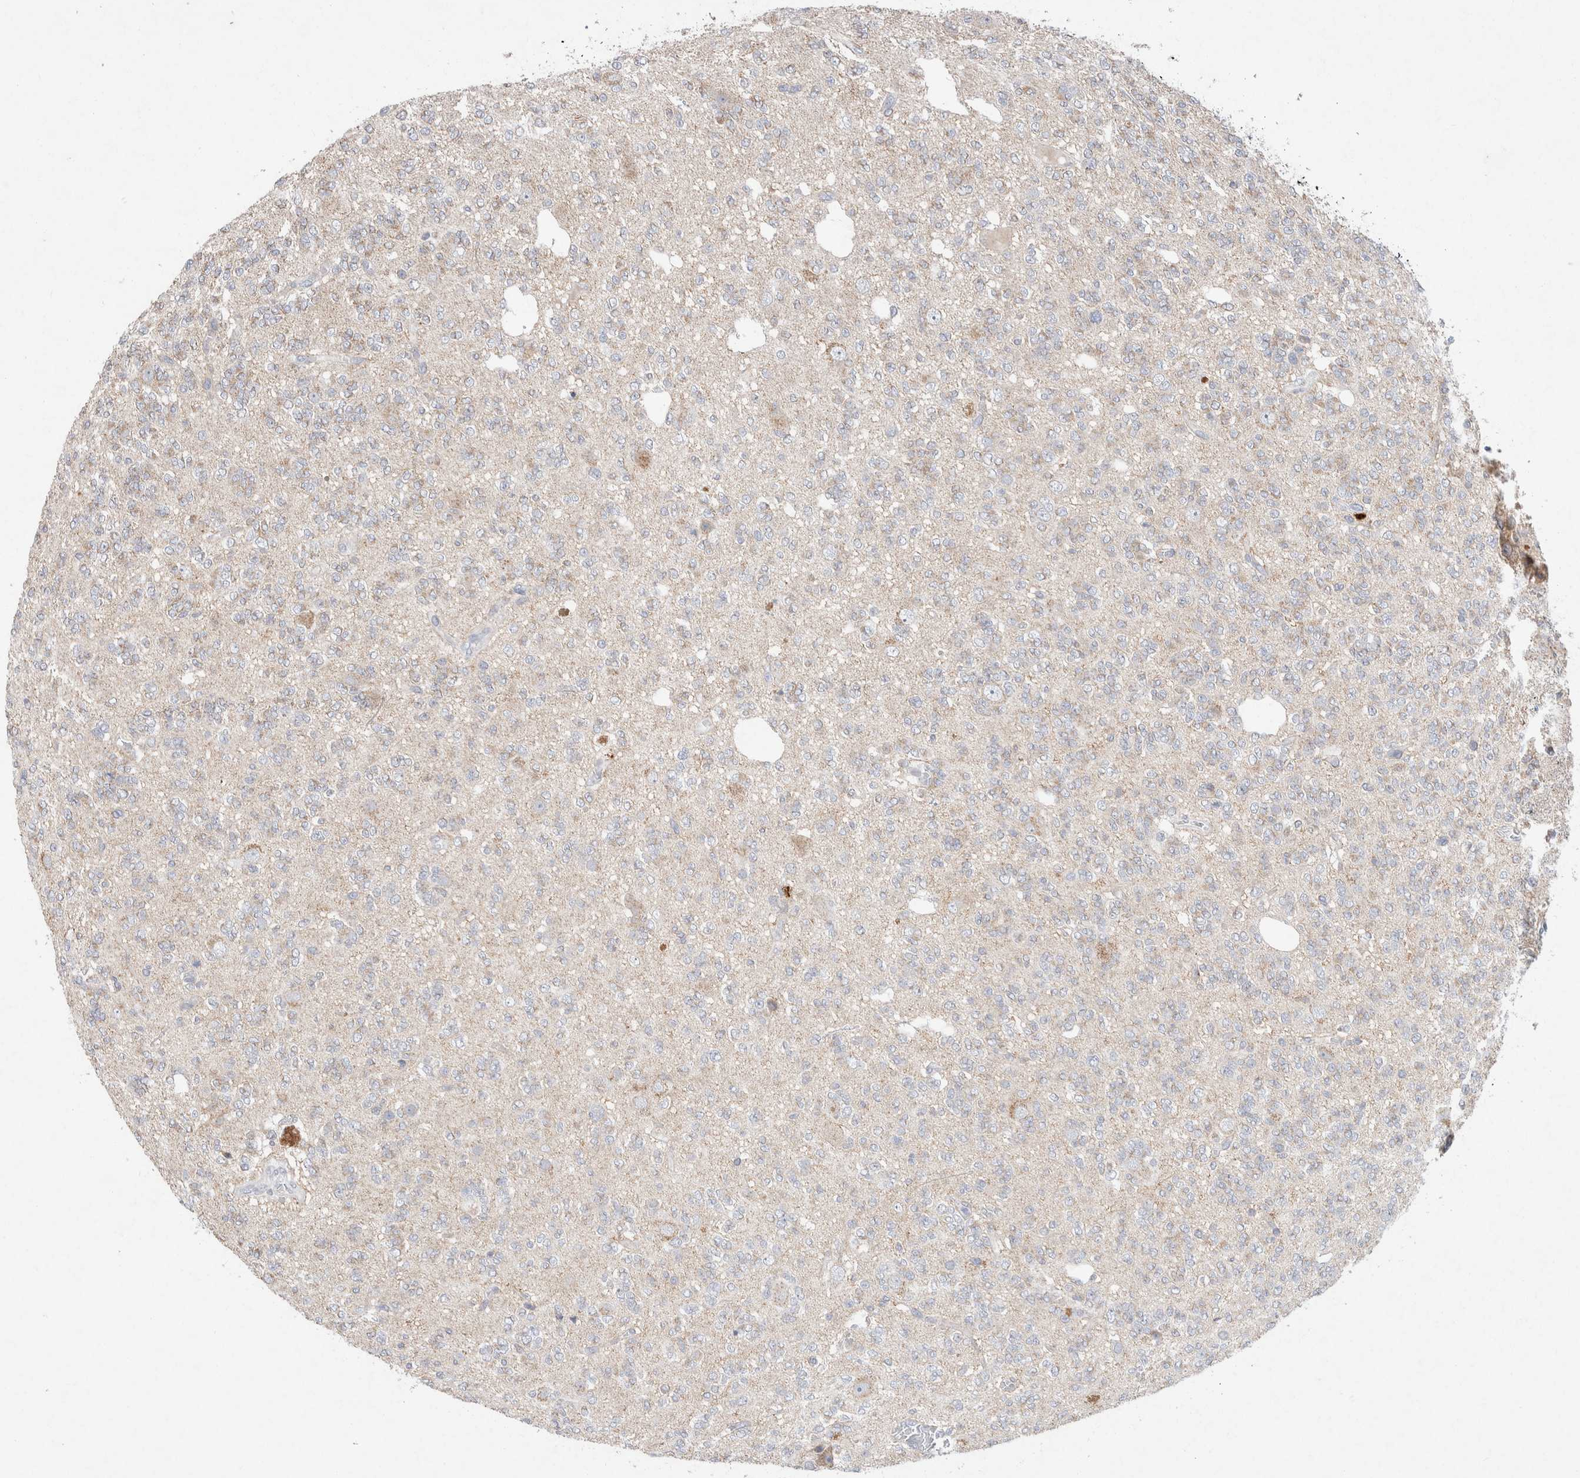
{"staining": {"intensity": "negative", "quantity": "none", "location": "none"}, "tissue": "glioma", "cell_type": "Tumor cells", "image_type": "cancer", "snomed": [{"axis": "morphology", "description": "Glioma, malignant, Low grade"}, {"axis": "topography", "description": "Brain"}], "caption": "Immunohistochemistry histopathology image of glioma stained for a protein (brown), which demonstrates no positivity in tumor cells. Brightfield microscopy of immunohistochemistry (IHC) stained with DAB (3,3'-diaminobenzidine) (brown) and hematoxylin (blue), captured at high magnification.", "gene": "CMTM4", "patient": {"sex": "male", "age": 38}}